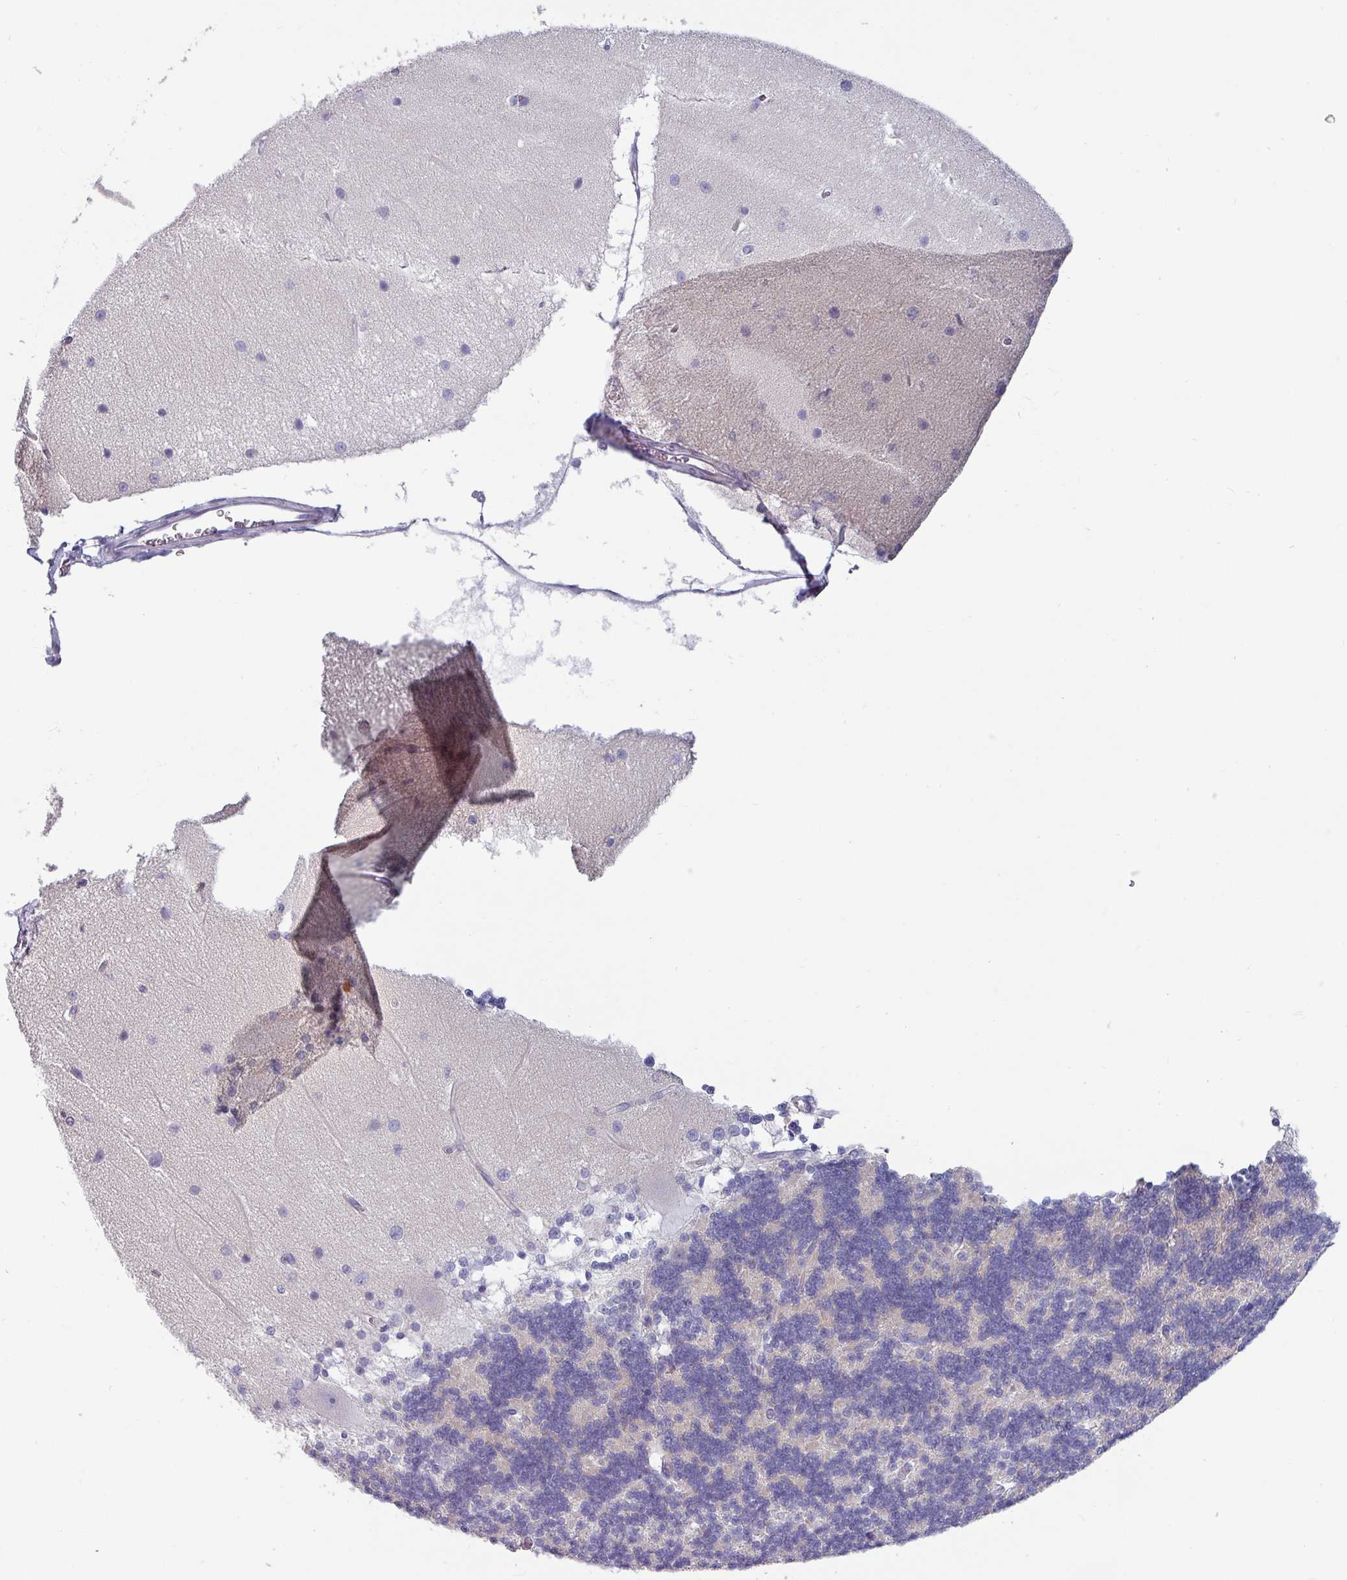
{"staining": {"intensity": "negative", "quantity": "none", "location": "none"}, "tissue": "cerebellum", "cell_type": "Cells in granular layer", "image_type": "normal", "snomed": [{"axis": "morphology", "description": "Normal tissue, NOS"}, {"axis": "topography", "description": "Cerebellum"}], "caption": "Immunohistochemistry of normal cerebellum displays no positivity in cells in granular layer. Nuclei are stained in blue.", "gene": "SLC26A9", "patient": {"sex": "female", "age": 54}}